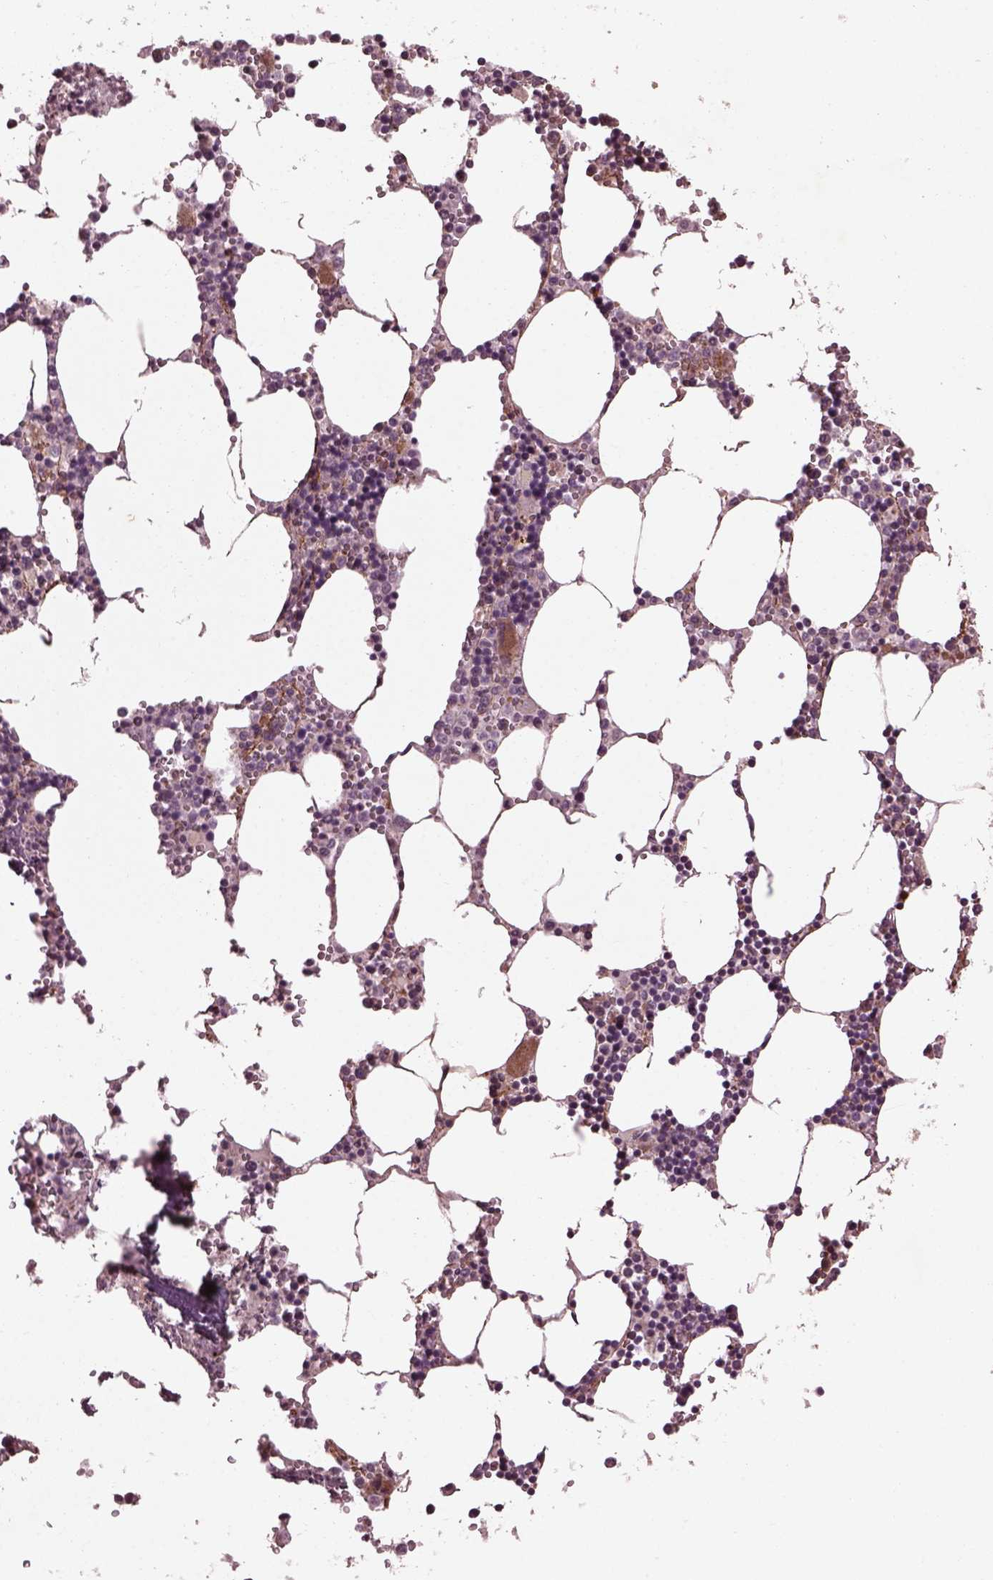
{"staining": {"intensity": "moderate", "quantity": "<25%", "location": "cytoplasmic/membranous"}, "tissue": "bone marrow", "cell_type": "Hematopoietic cells", "image_type": "normal", "snomed": [{"axis": "morphology", "description": "Normal tissue, NOS"}, {"axis": "topography", "description": "Bone marrow"}], "caption": "Bone marrow stained with a brown dye demonstrates moderate cytoplasmic/membranous positive expression in approximately <25% of hematopoietic cells.", "gene": "EFEMP1", "patient": {"sex": "male", "age": 54}}